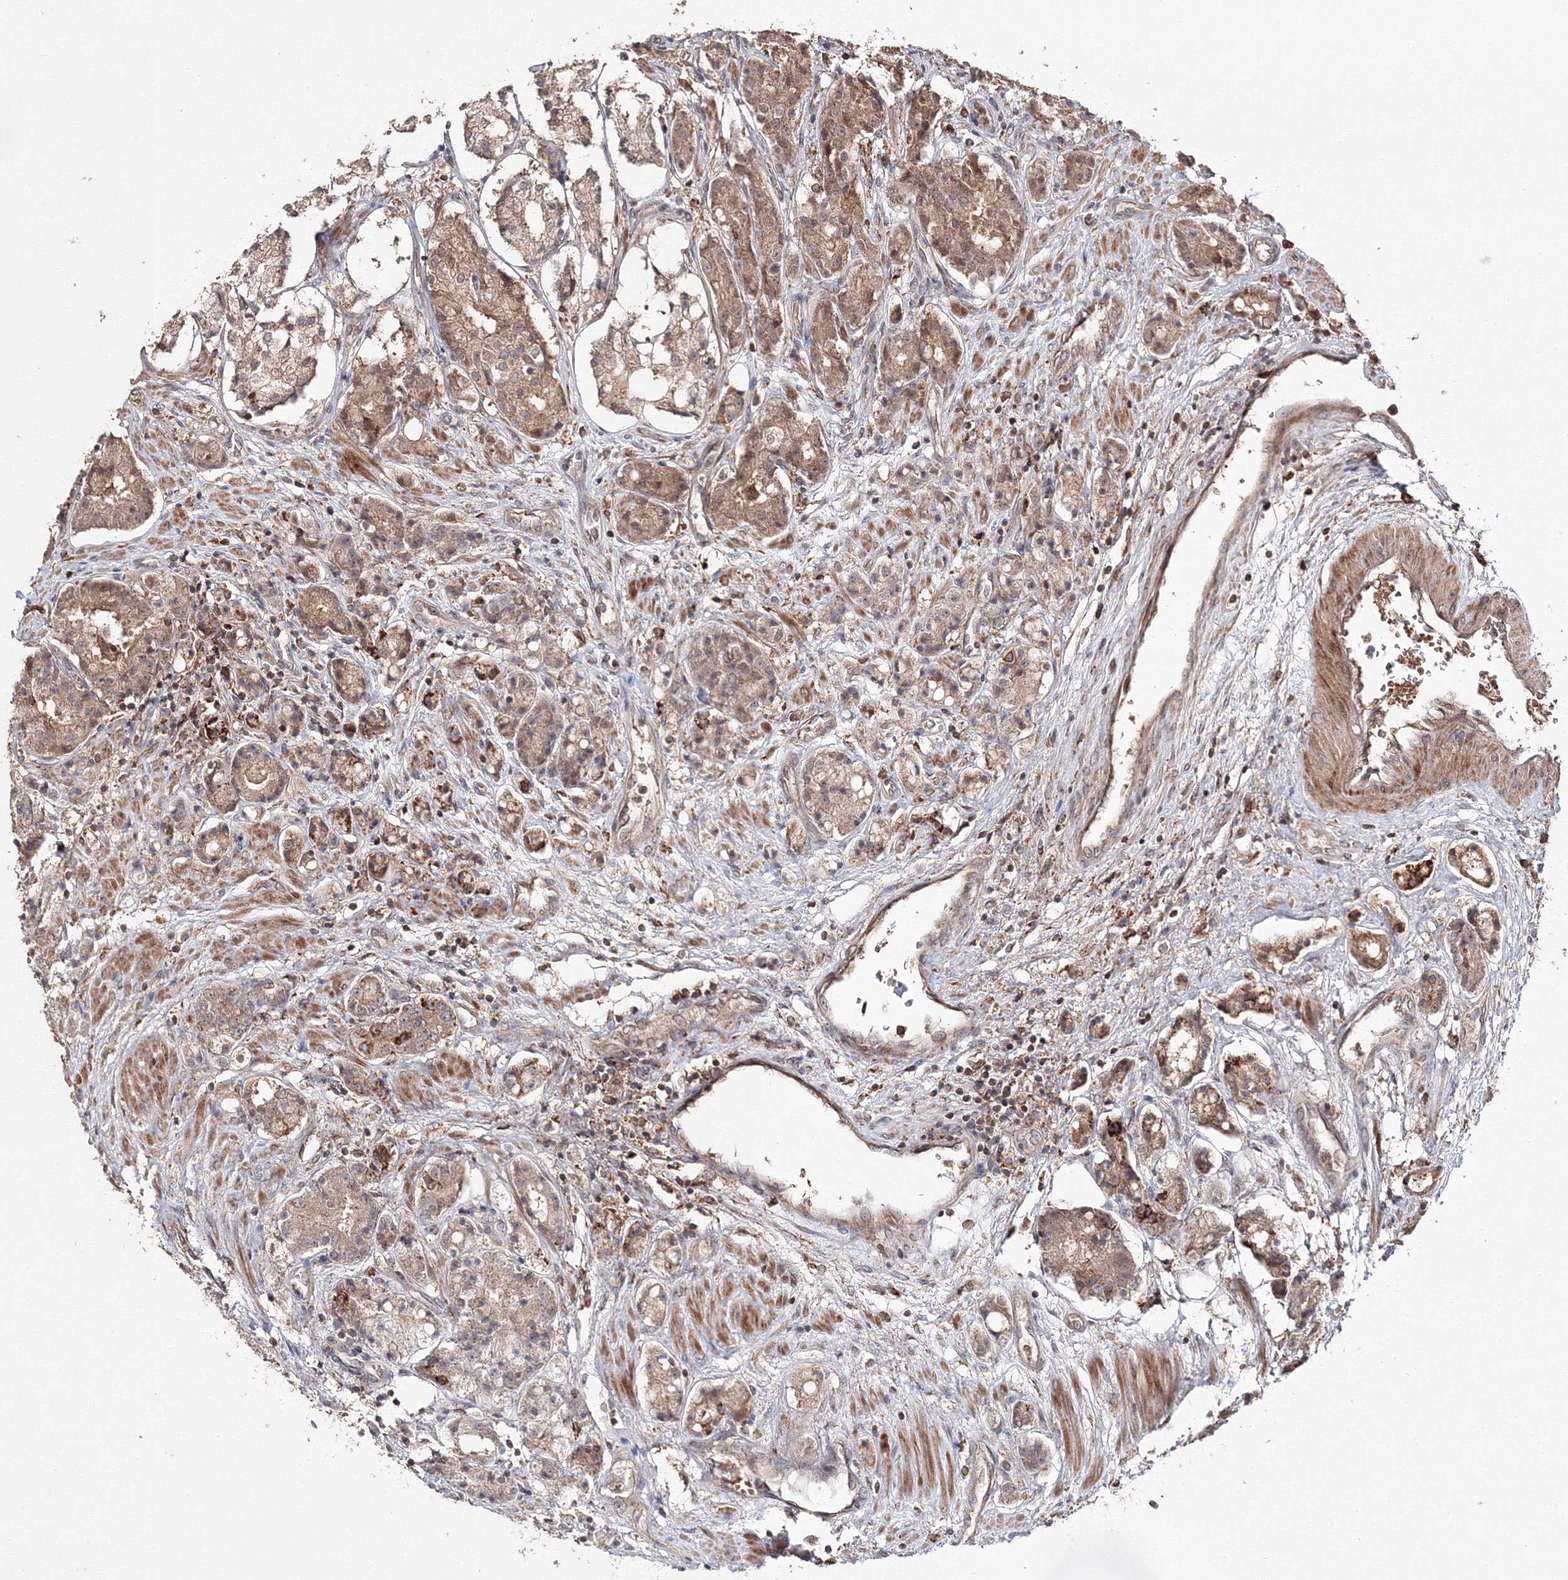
{"staining": {"intensity": "weak", "quantity": "25%-75%", "location": "cytoplasmic/membranous"}, "tissue": "prostate cancer", "cell_type": "Tumor cells", "image_type": "cancer", "snomed": [{"axis": "morphology", "description": "Adenocarcinoma, High grade"}, {"axis": "topography", "description": "Prostate"}], "caption": "Protein staining by IHC shows weak cytoplasmic/membranous positivity in about 25%-75% of tumor cells in prostate cancer (high-grade adenocarcinoma).", "gene": "DDO", "patient": {"sex": "male", "age": 60}}